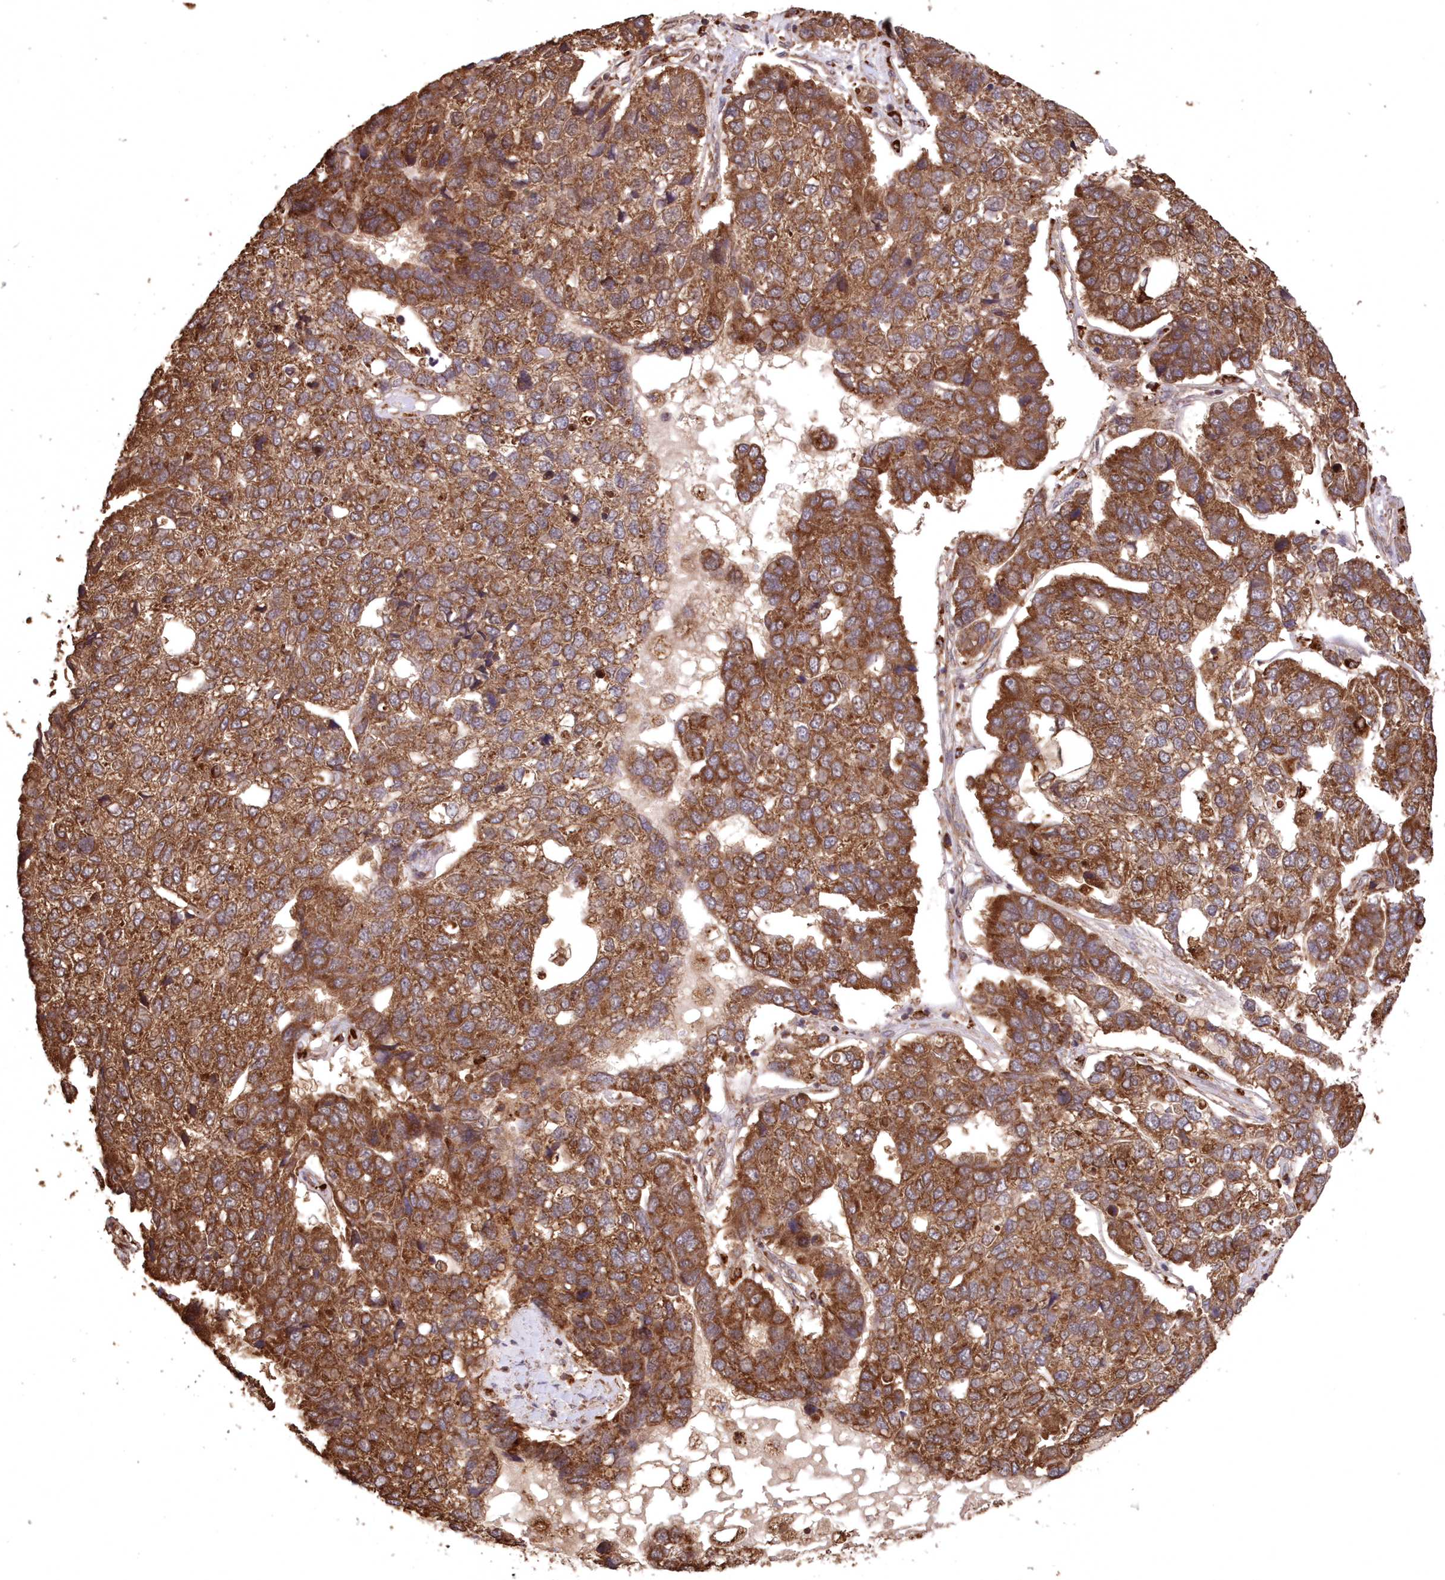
{"staining": {"intensity": "strong", "quantity": ">75%", "location": "cytoplasmic/membranous"}, "tissue": "pancreatic cancer", "cell_type": "Tumor cells", "image_type": "cancer", "snomed": [{"axis": "morphology", "description": "Adenocarcinoma, NOS"}, {"axis": "topography", "description": "Pancreas"}], "caption": "Tumor cells display high levels of strong cytoplasmic/membranous staining in approximately >75% of cells in pancreatic cancer (adenocarcinoma).", "gene": "PCBP1", "patient": {"sex": "female", "age": 61}}